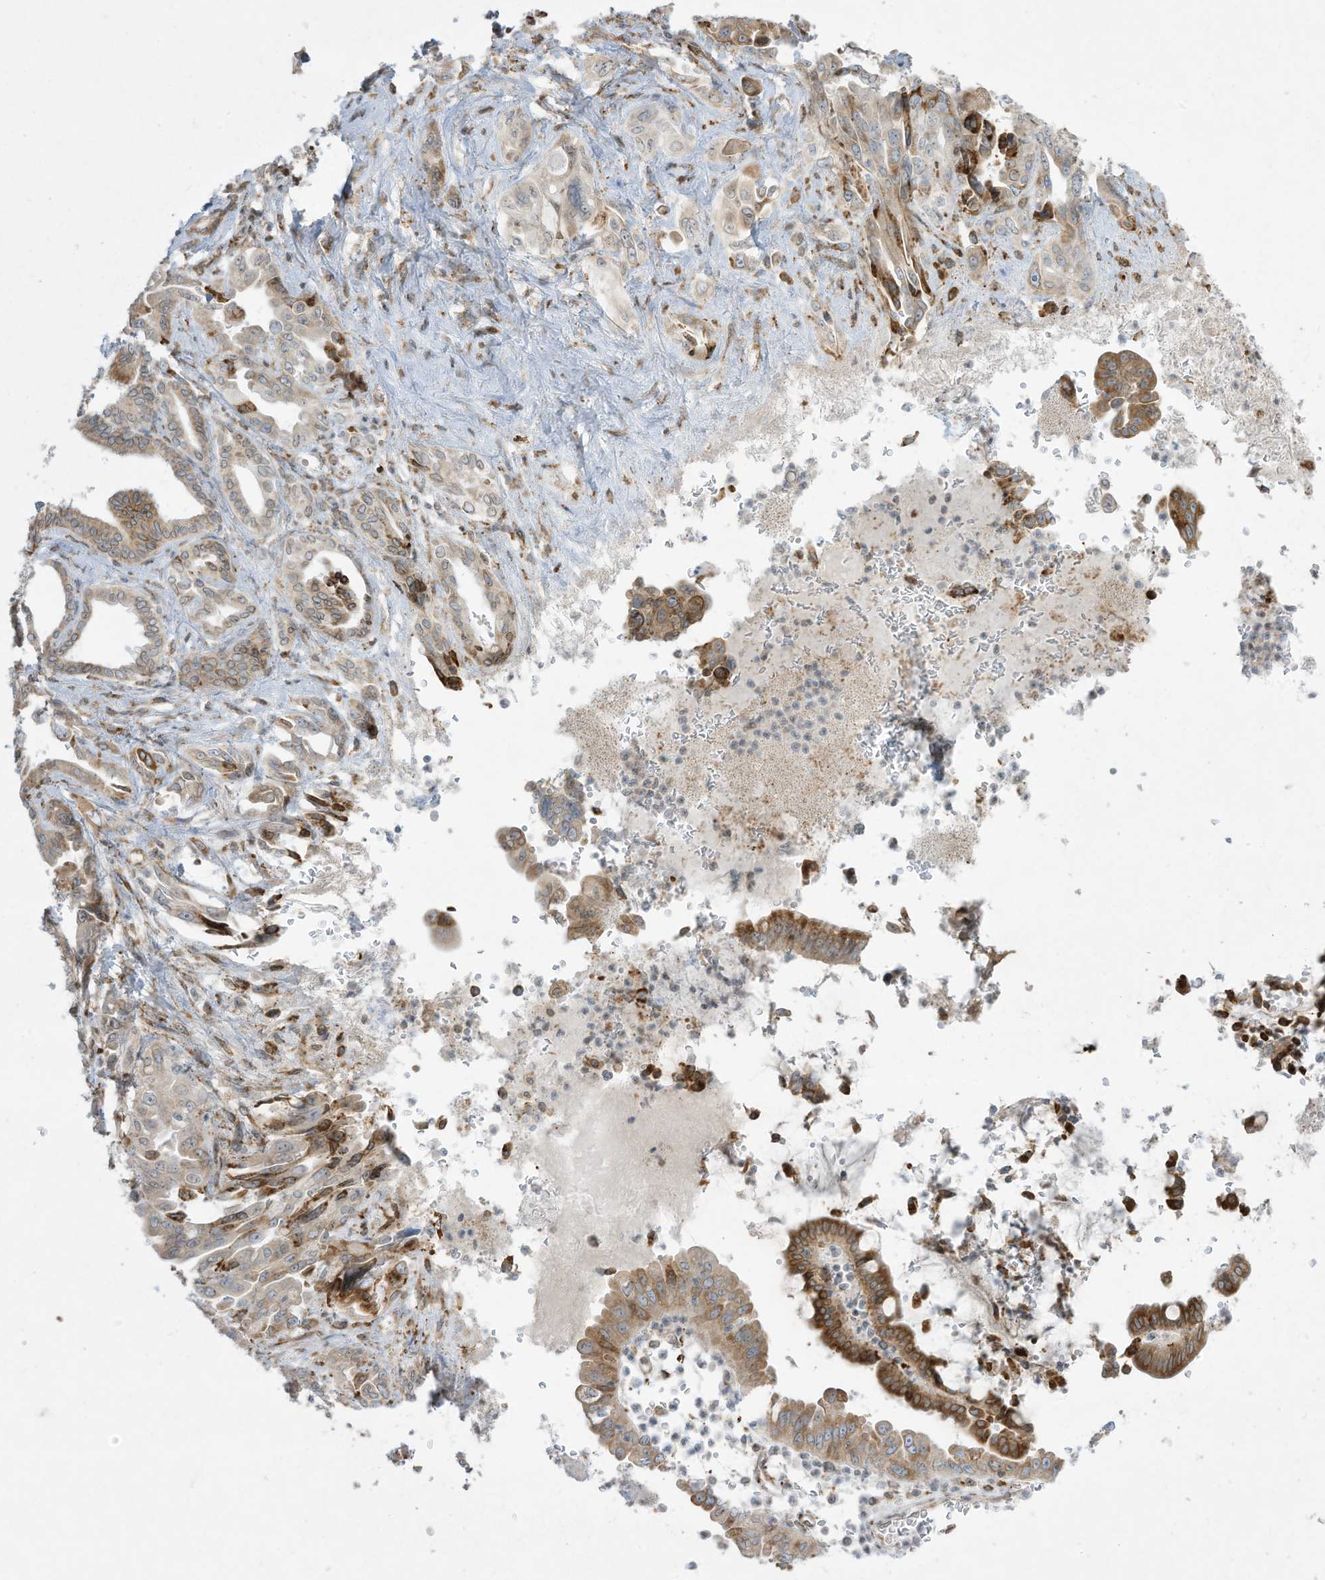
{"staining": {"intensity": "moderate", "quantity": "25%-75%", "location": "cytoplasmic/membranous"}, "tissue": "pancreatic cancer", "cell_type": "Tumor cells", "image_type": "cancer", "snomed": [{"axis": "morphology", "description": "Adenocarcinoma, NOS"}, {"axis": "topography", "description": "Pancreas"}], "caption": "Moderate cytoplasmic/membranous expression is identified in about 25%-75% of tumor cells in pancreatic cancer.", "gene": "PTK6", "patient": {"sex": "male", "age": 70}}